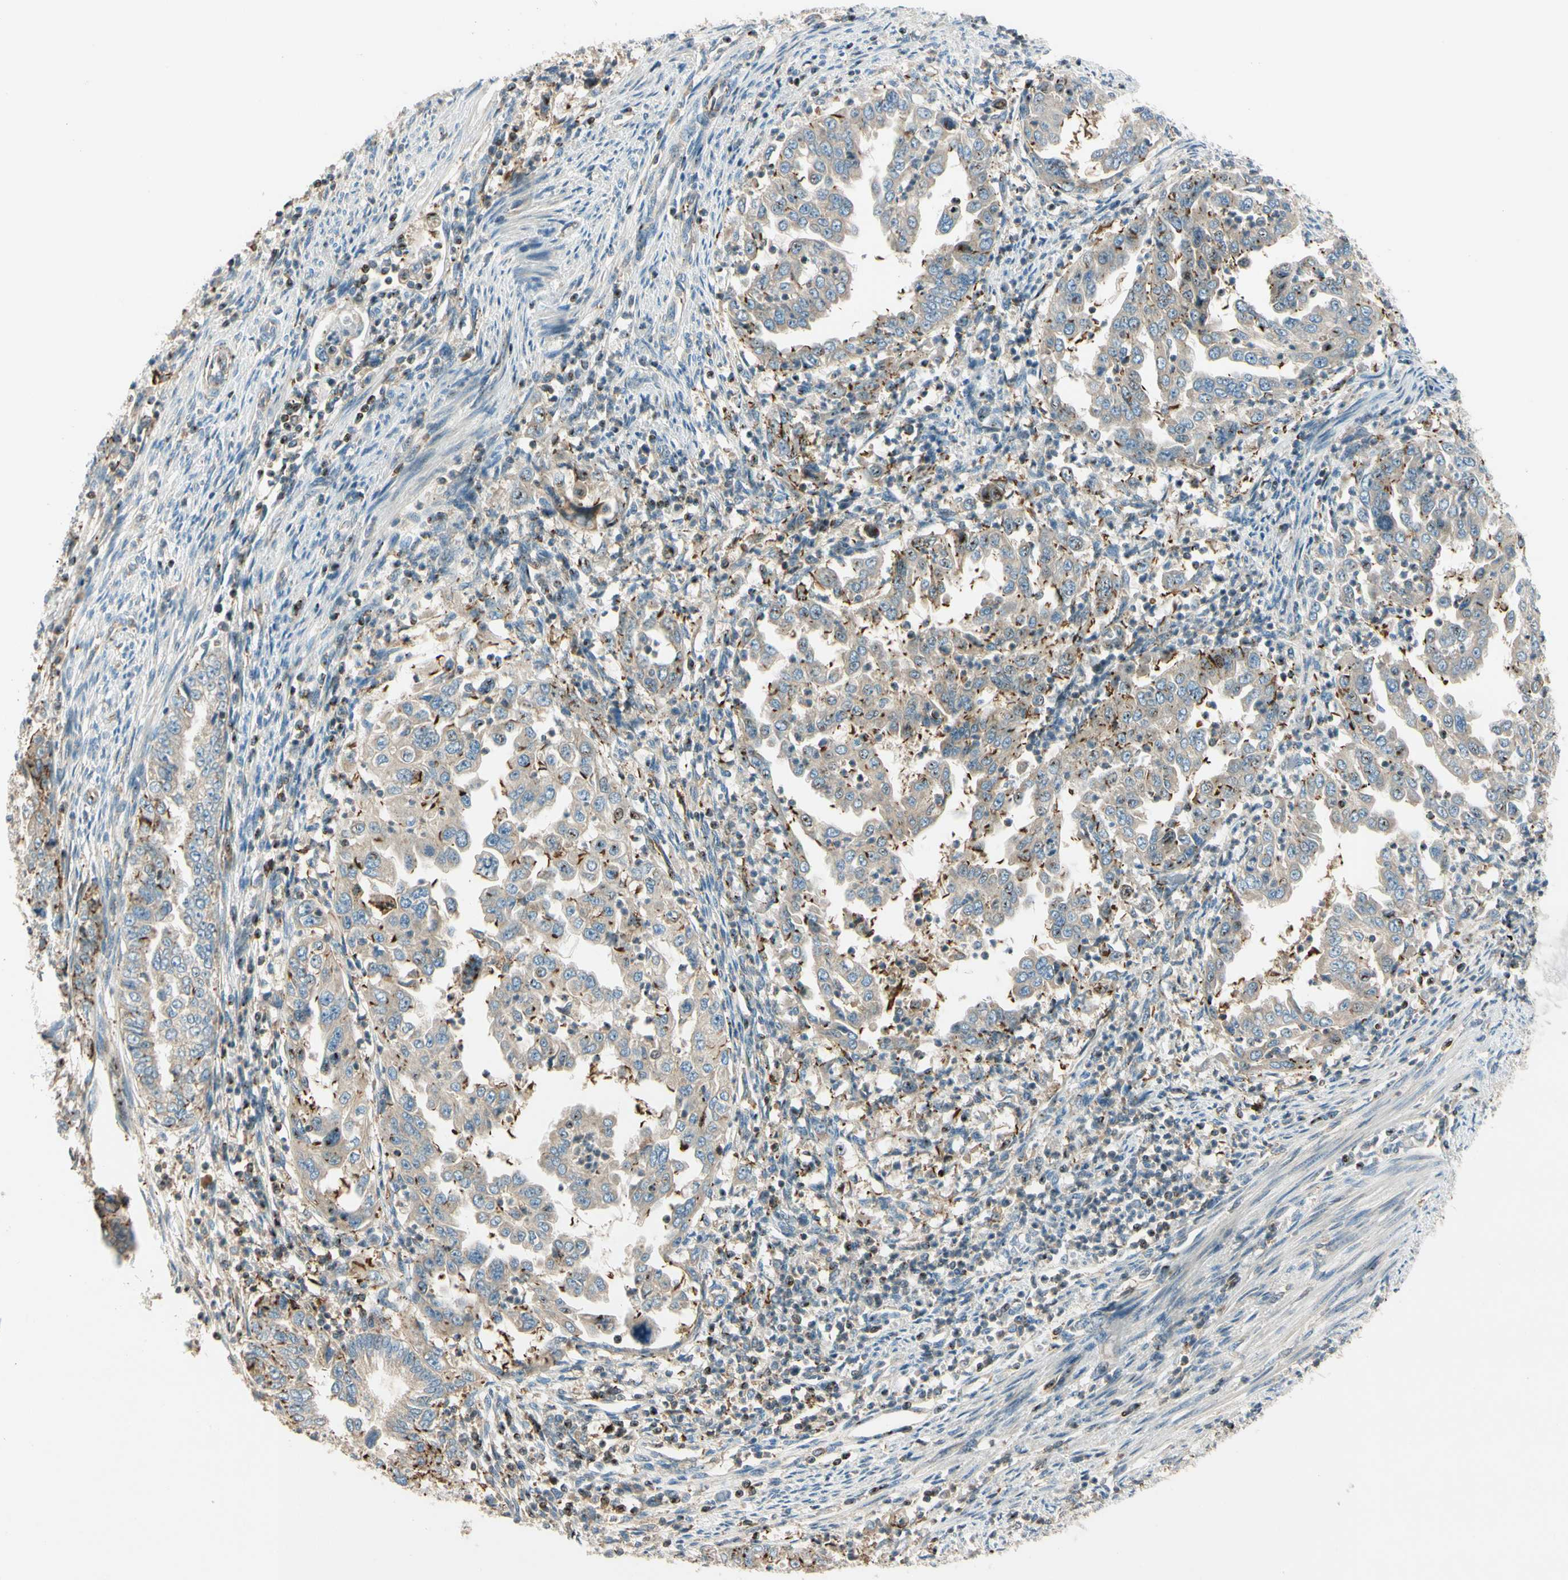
{"staining": {"intensity": "weak", "quantity": ">75%", "location": "cytoplasmic/membranous"}, "tissue": "endometrial cancer", "cell_type": "Tumor cells", "image_type": "cancer", "snomed": [{"axis": "morphology", "description": "Adenocarcinoma, NOS"}, {"axis": "topography", "description": "Endometrium"}], "caption": "Weak cytoplasmic/membranous expression for a protein is seen in about >75% of tumor cells of endometrial adenocarcinoma using IHC.", "gene": "CDH6", "patient": {"sex": "female", "age": 85}}